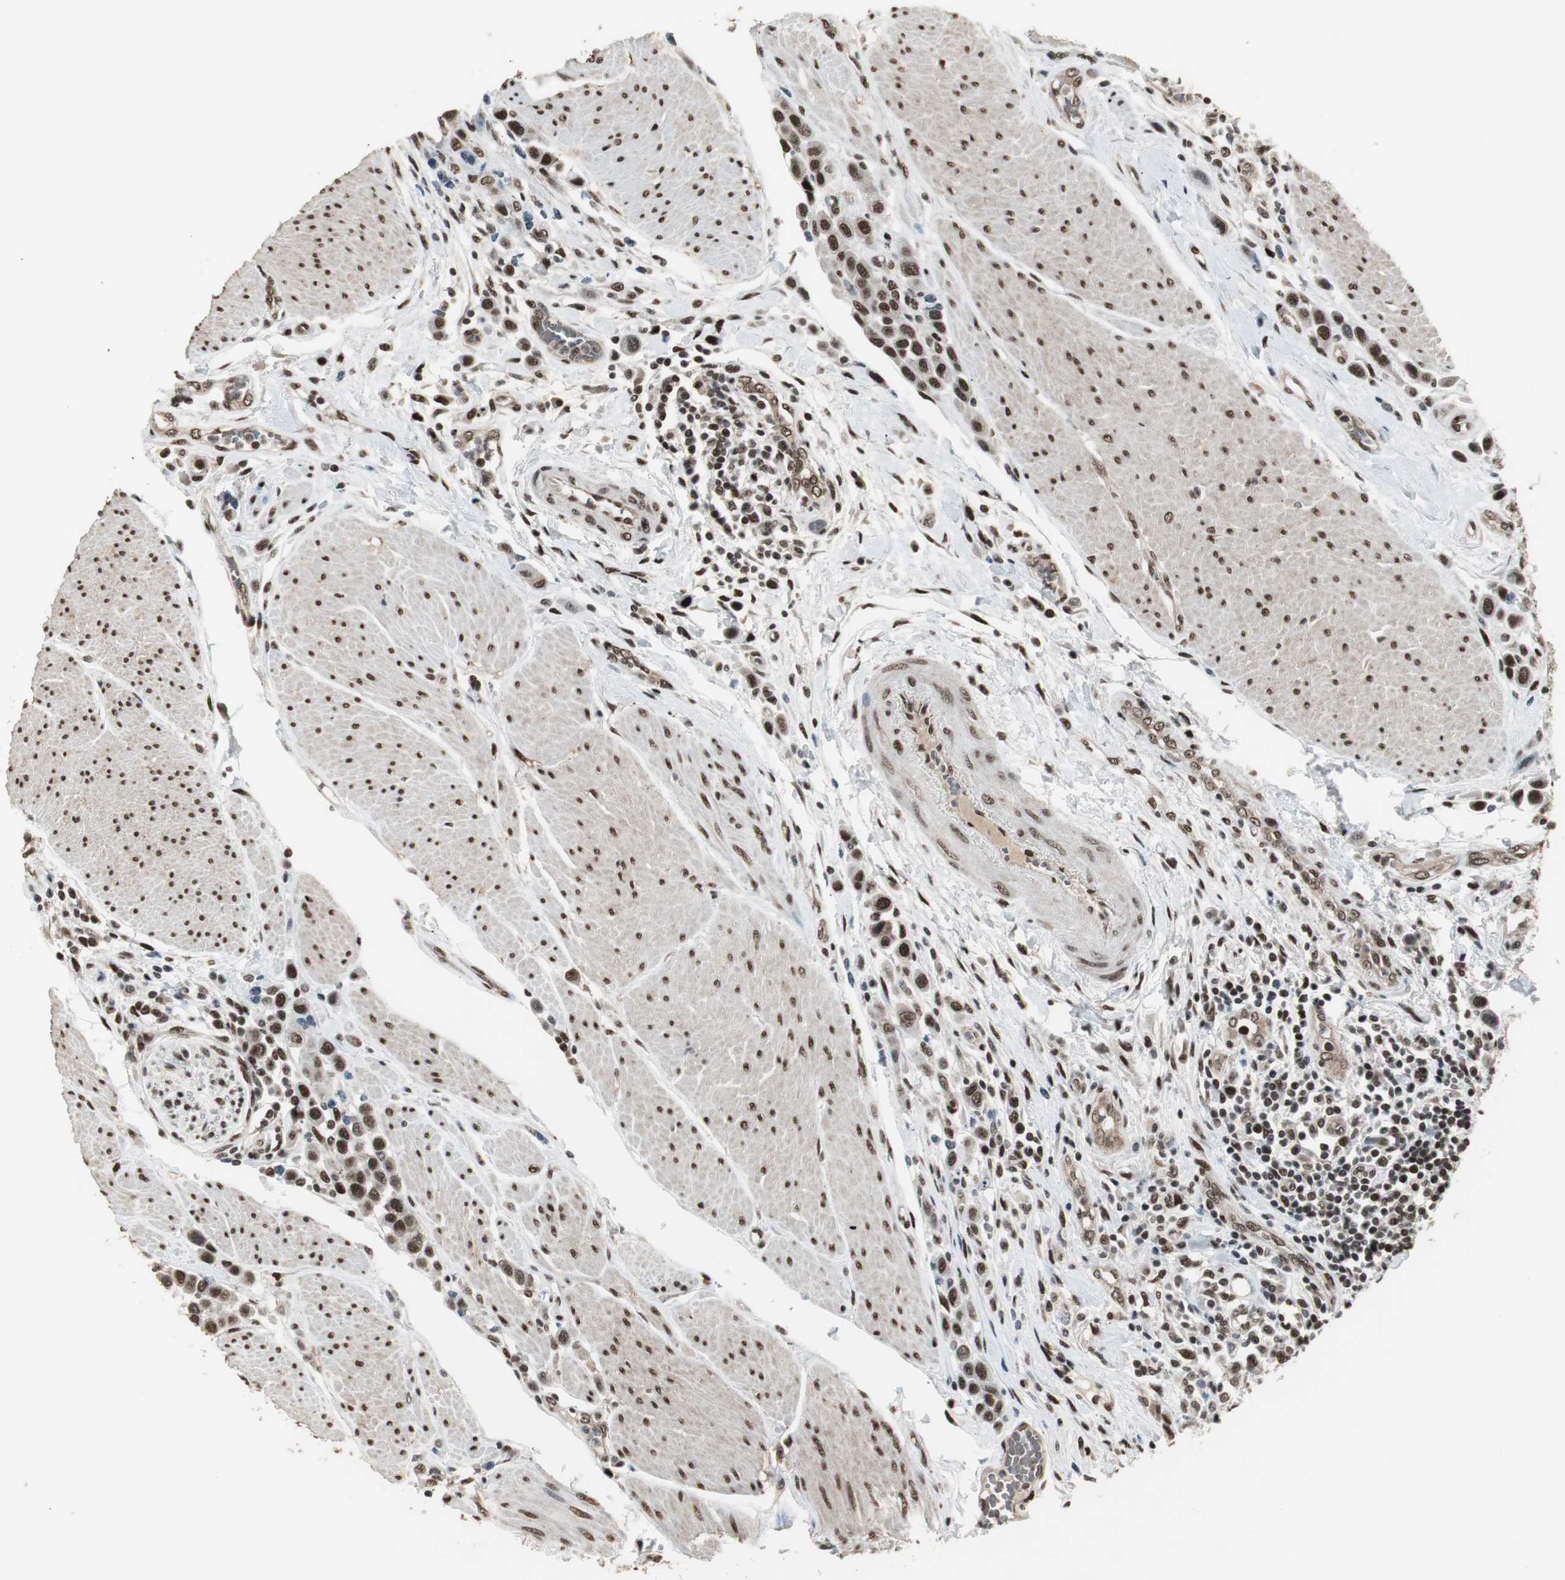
{"staining": {"intensity": "strong", "quantity": ">75%", "location": "nuclear"}, "tissue": "urothelial cancer", "cell_type": "Tumor cells", "image_type": "cancer", "snomed": [{"axis": "morphology", "description": "Urothelial carcinoma, High grade"}, {"axis": "topography", "description": "Urinary bladder"}], "caption": "DAB (3,3'-diaminobenzidine) immunohistochemical staining of human urothelial cancer exhibits strong nuclear protein positivity in about >75% of tumor cells.", "gene": "TAF5", "patient": {"sex": "male", "age": 50}}